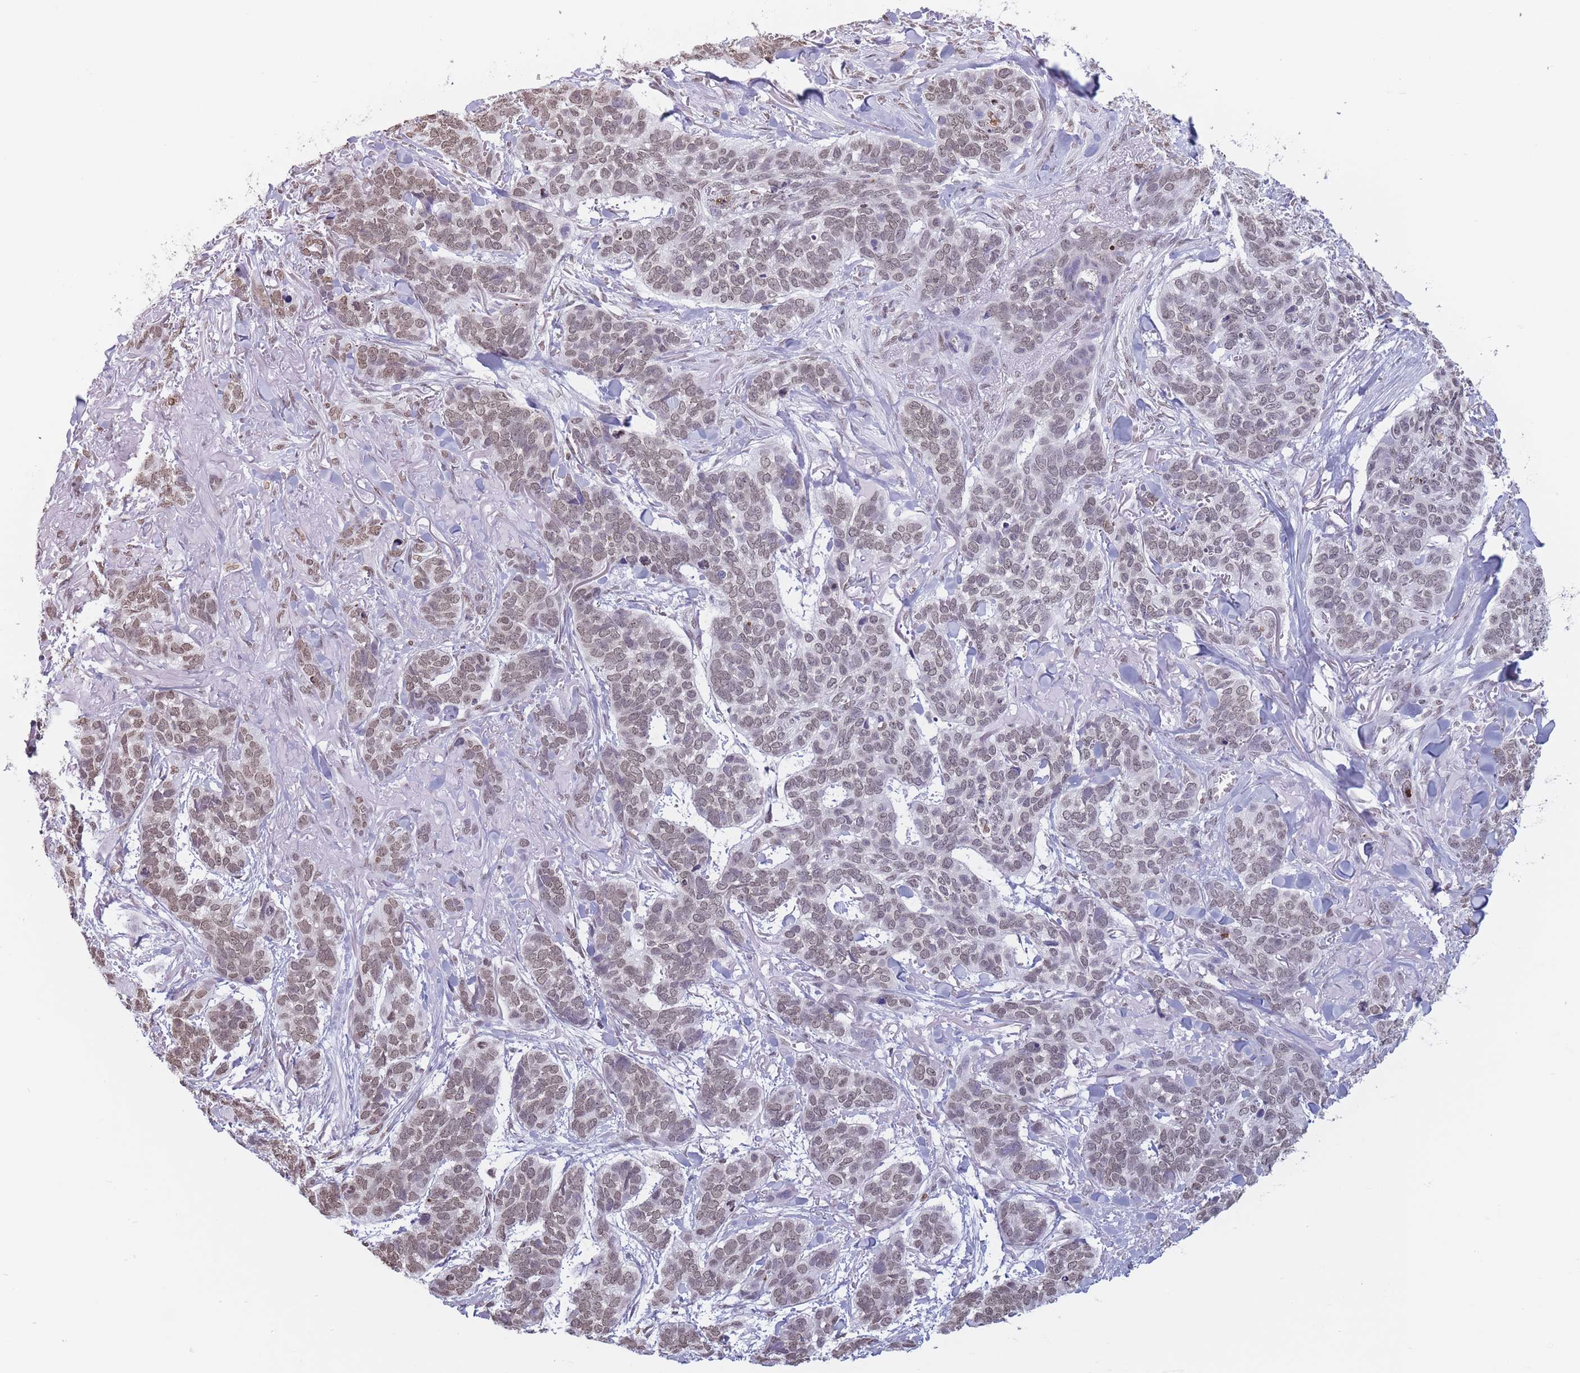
{"staining": {"intensity": "moderate", "quantity": "25%-75%", "location": "nuclear"}, "tissue": "skin cancer", "cell_type": "Tumor cells", "image_type": "cancer", "snomed": [{"axis": "morphology", "description": "Basal cell carcinoma"}, {"axis": "topography", "description": "Skin"}], "caption": "The histopathology image exhibits staining of skin basal cell carcinoma, revealing moderate nuclear protein staining (brown color) within tumor cells. The protein of interest is shown in brown color, while the nuclei are stained blue.", "gene": "RYK", "patient": {"sex": "male", "age": 86}}